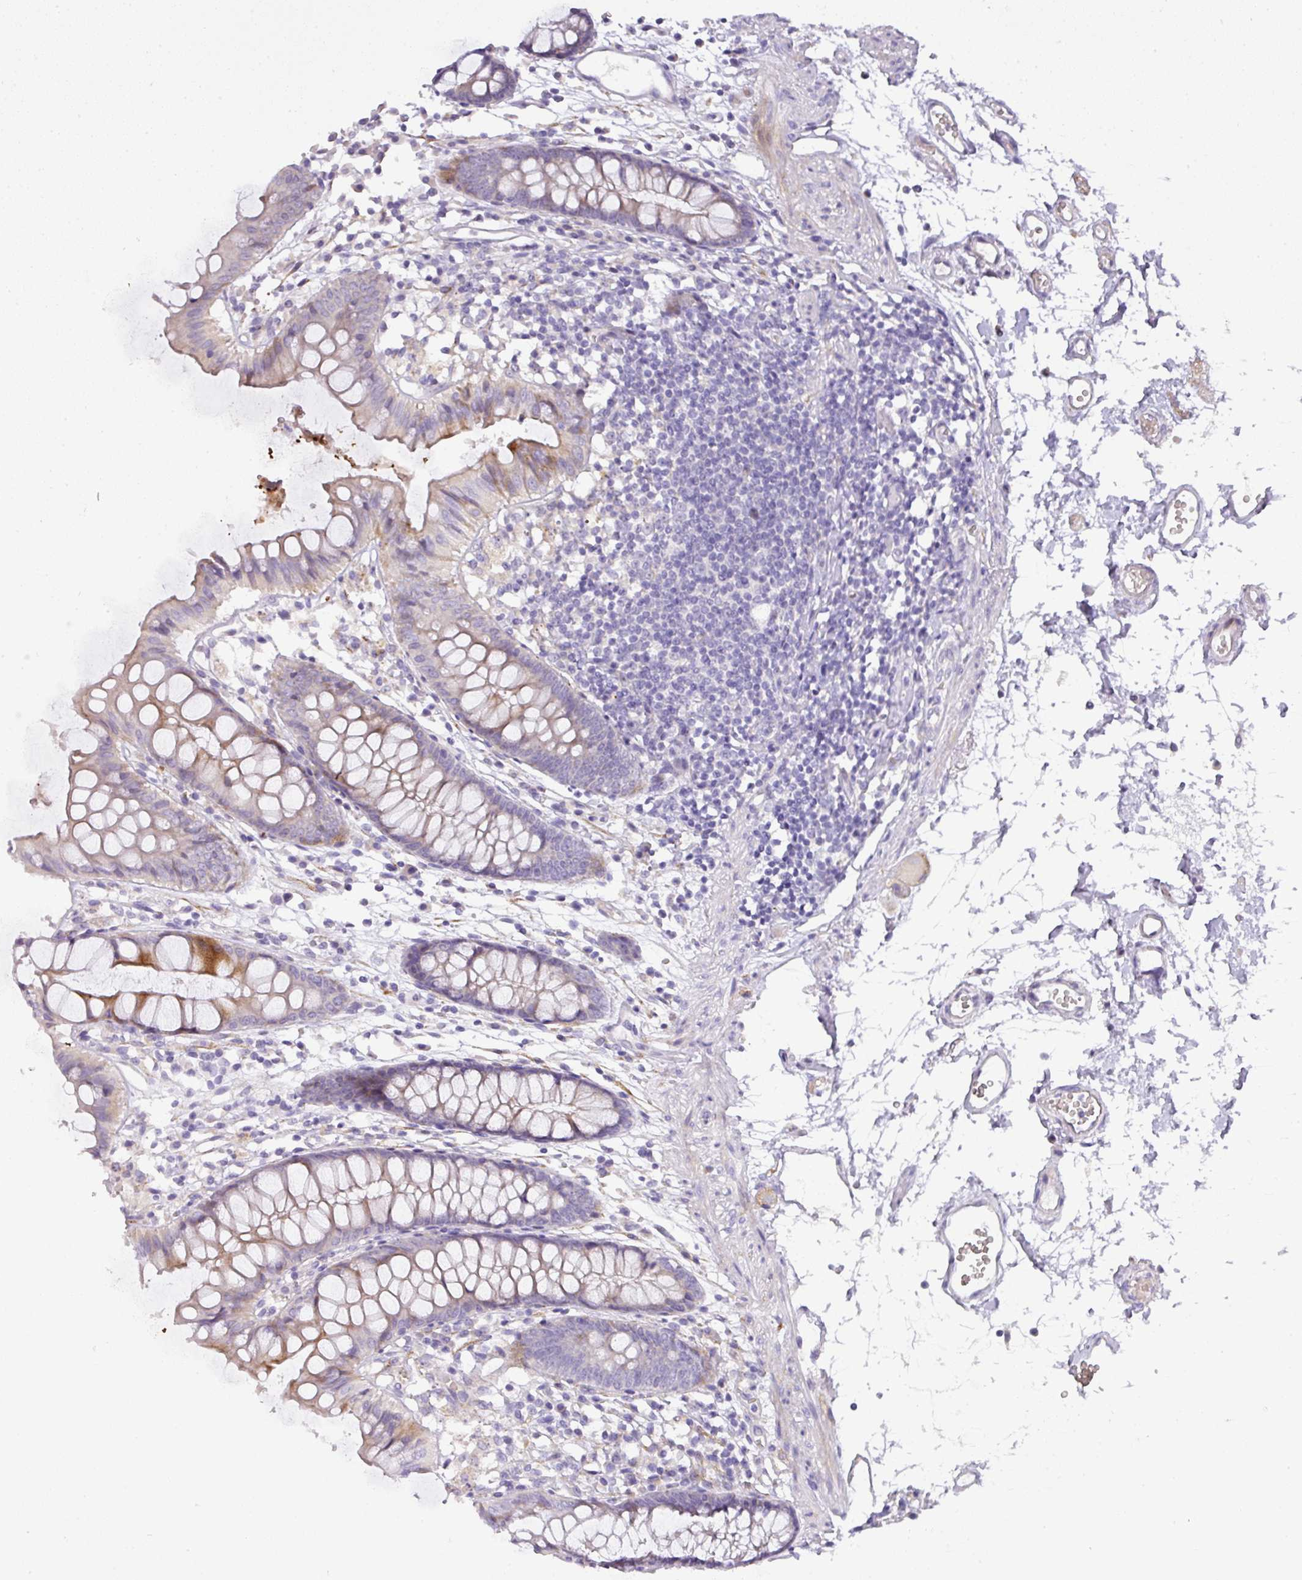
{"staining": {"intensity": "moderate", "quantity": "<25%", "location": "cytoplasmic/membranous"}, "tissue": "colon", "cell_type": "Endothelial cells", "image_type": "normal", "snomed": [{"axis": "morphology", "description": "Normal tissue, NOS"}, {"axis": "topography", "description": "Colon"}], "caption": "Immunohistochemistry (IHC) of normal human colon reveals low levels of moderate cytoplasmic/membranous staining in about <25% of endothelial cells. (DAB = brown stain, brightfield microscopy at high magnification).", "gene": "ATP6V1F", "patient": {"sex": "female", "age": 84}}